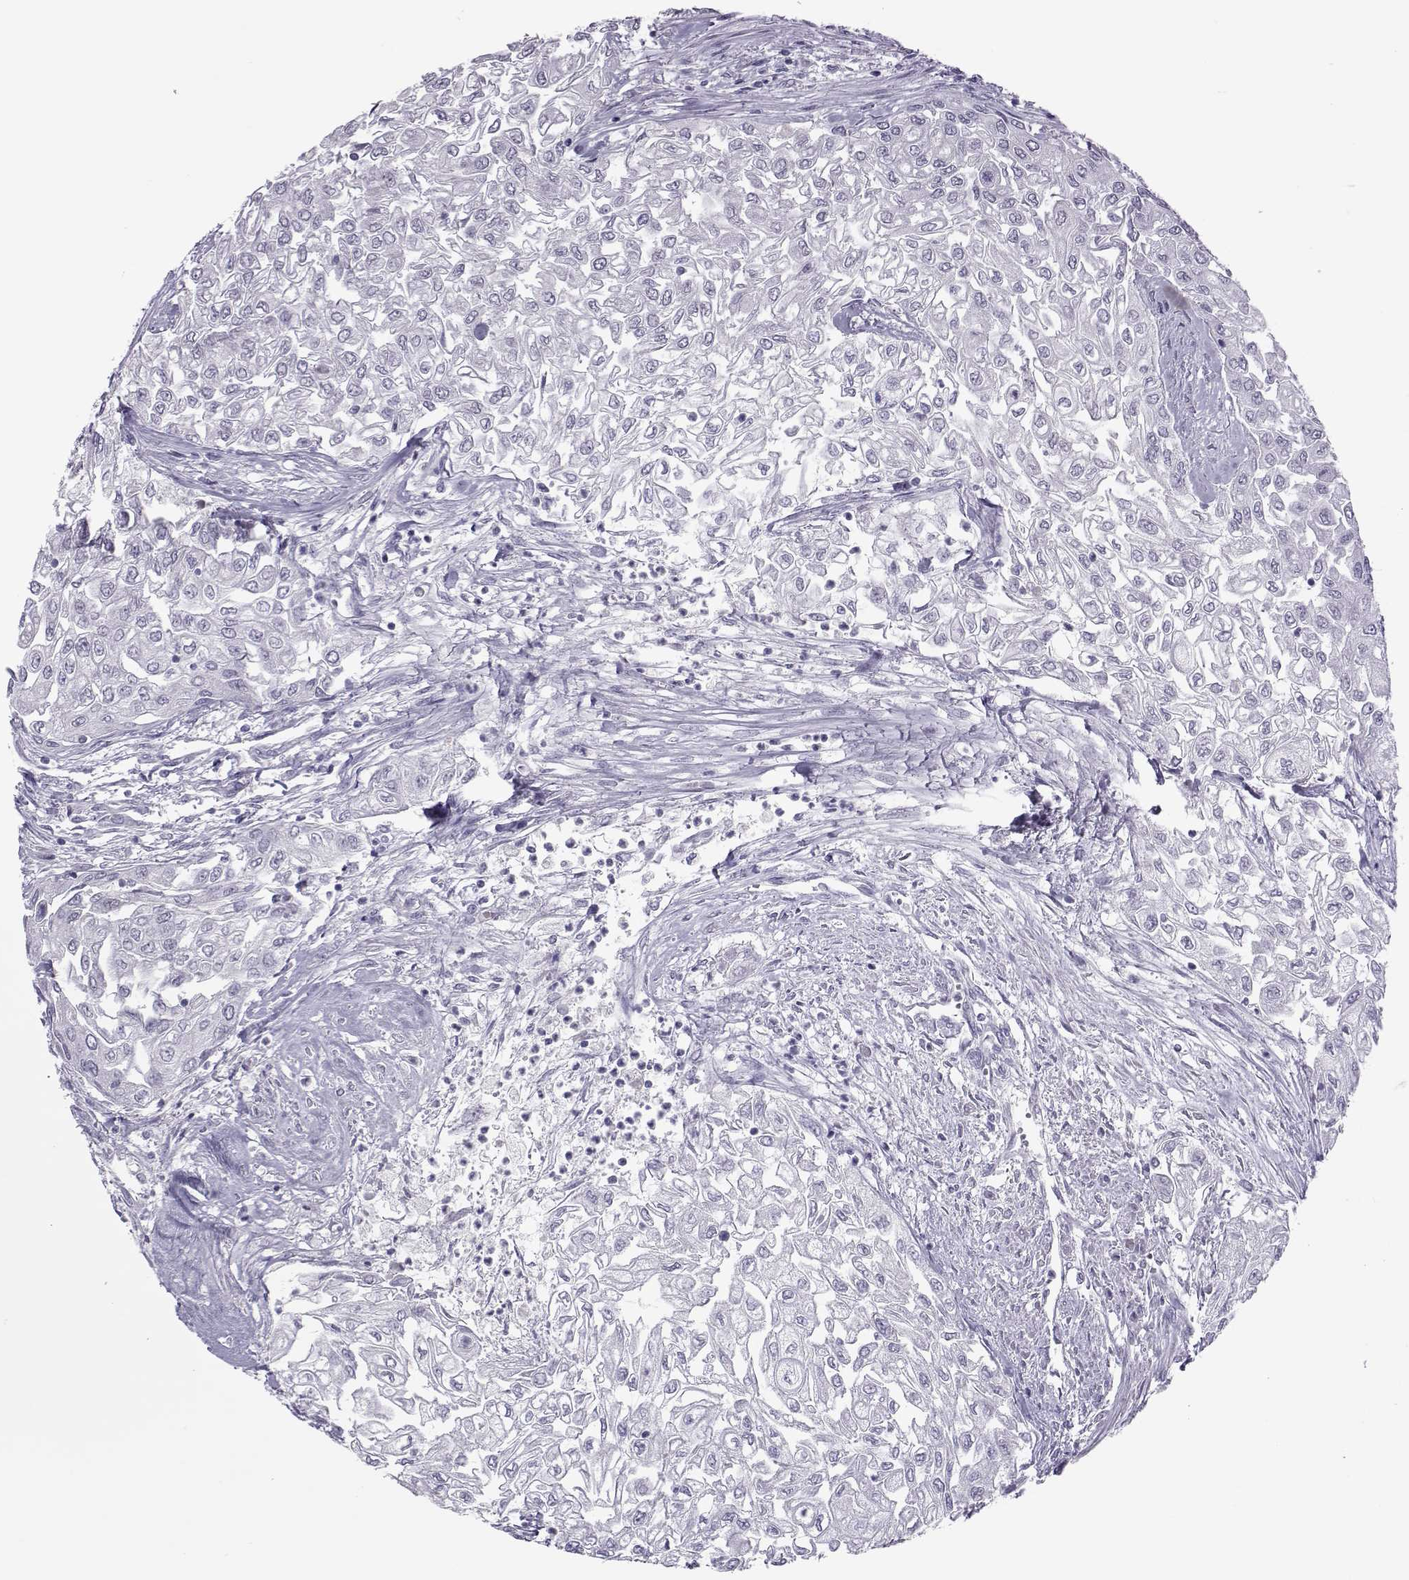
{"staining": {"intensity": "negative", "quantity": "none", "location": "none"}, "tissue": "urothelial cancer", "cell_type": "Tumor cells", "image_type": "cancer", "snomed": [{"axis": "morphology", "description": "Urothelial carcinoma, High grade"}, {"axis": "topography", "description": "Urinary bladder"}], "caption": "Tumor cells show no significant staining in urothelial cancer.", "gene": "ASRGL1", "patient": {"sex": "male", "age": 62}}